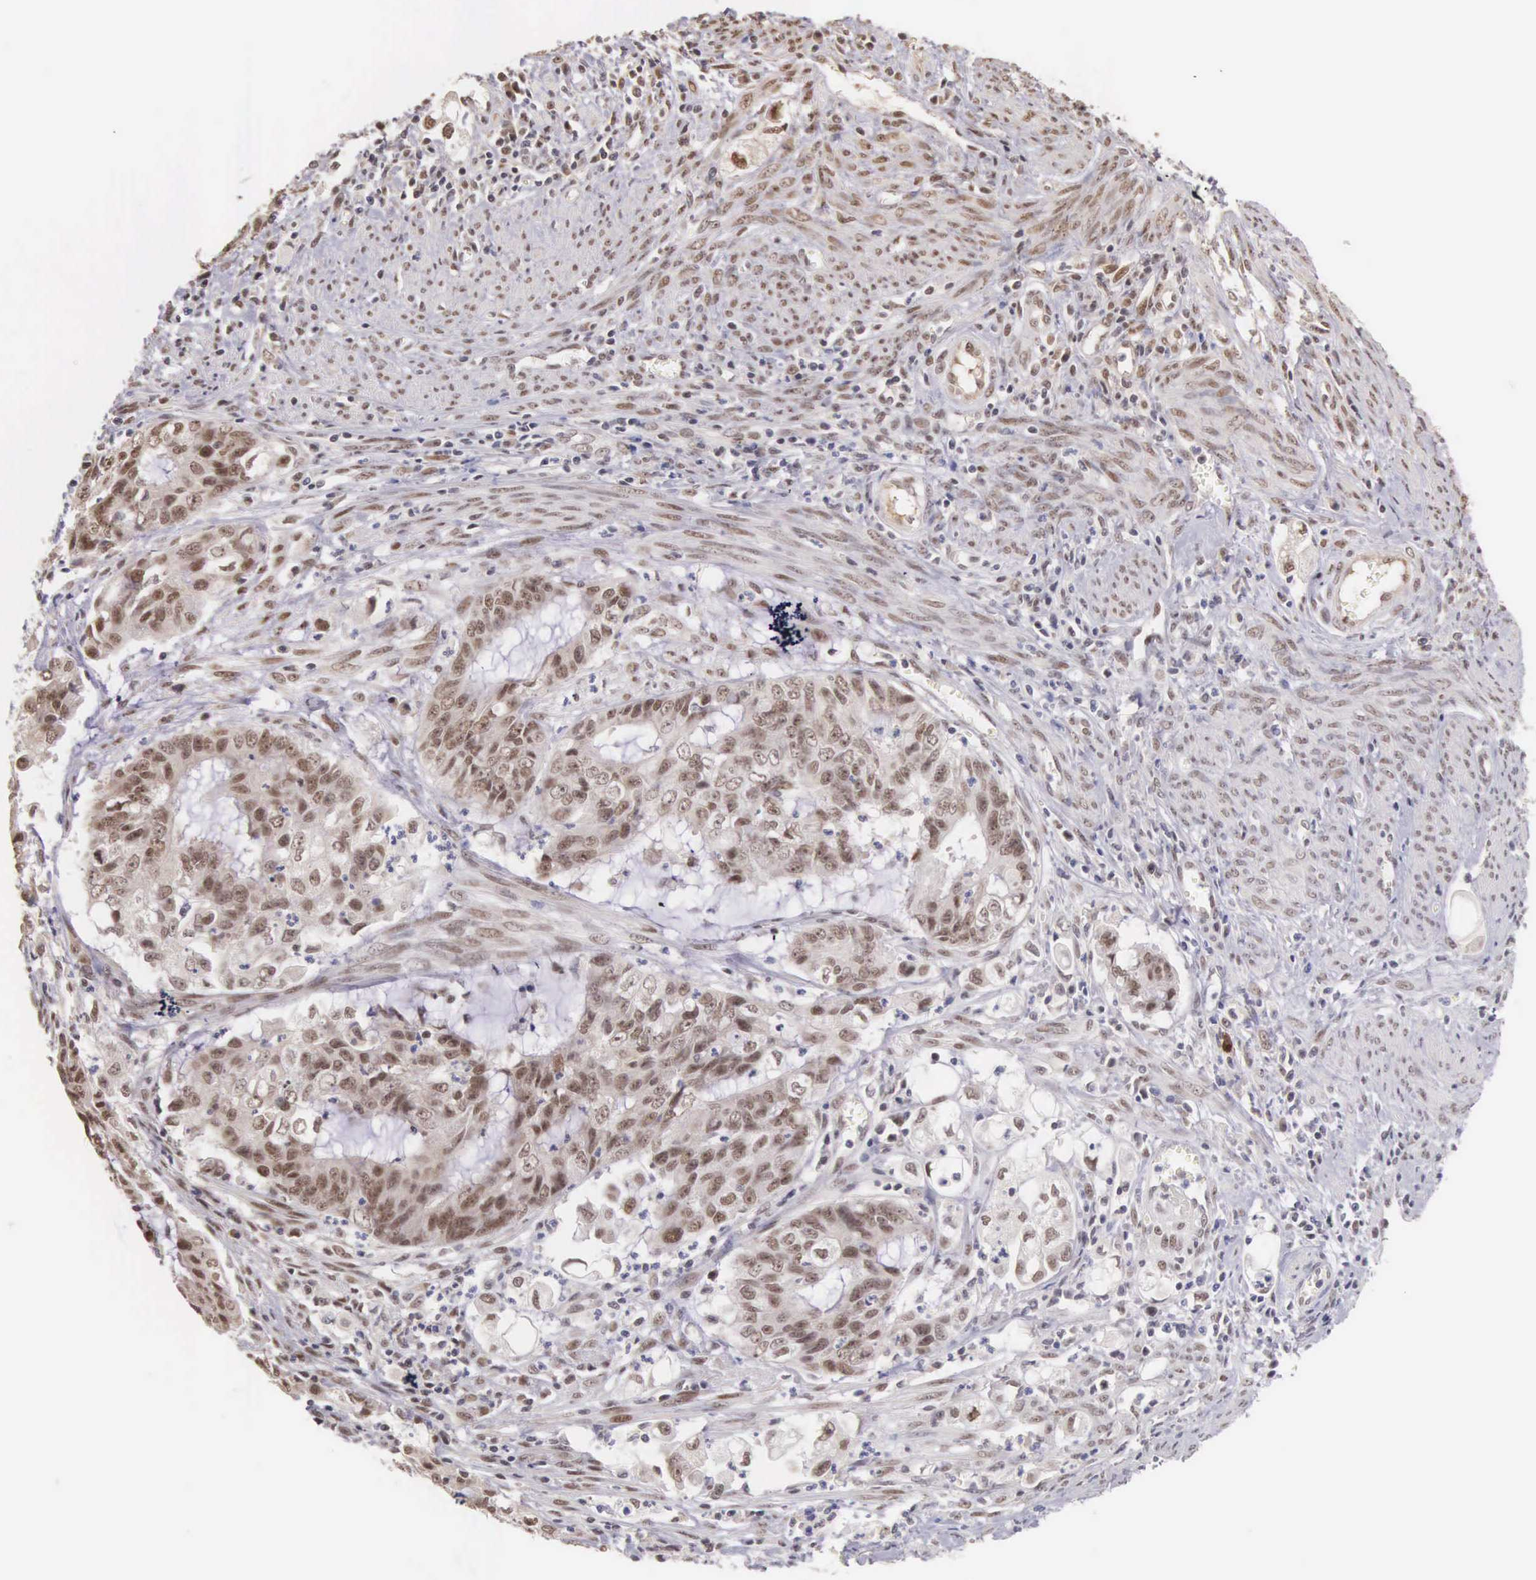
{"staining": {"intensity": "negative", "quantity": "none", "location": "none"}, "tissue": "endometrial cancer", "cell_type": "Tumor cells", "image_type": "cancer", "snomed": [{"axis": "morphology", "description": "Adenocarcinoma, NOS"}, {"axis": "topography", "description": "Endometrium"}], "caption": "A high-resolution micrograph shows immunohistochemistry (IHC) staining of adenocarcinoma (endometrial), which displays no significant positivity in tumor cells. (Immunohistochemistry (ihc), brightfield microscopy, high magnification).", "gene": "HMGXB4", "patient": {"sex": "female", "age": 75}}